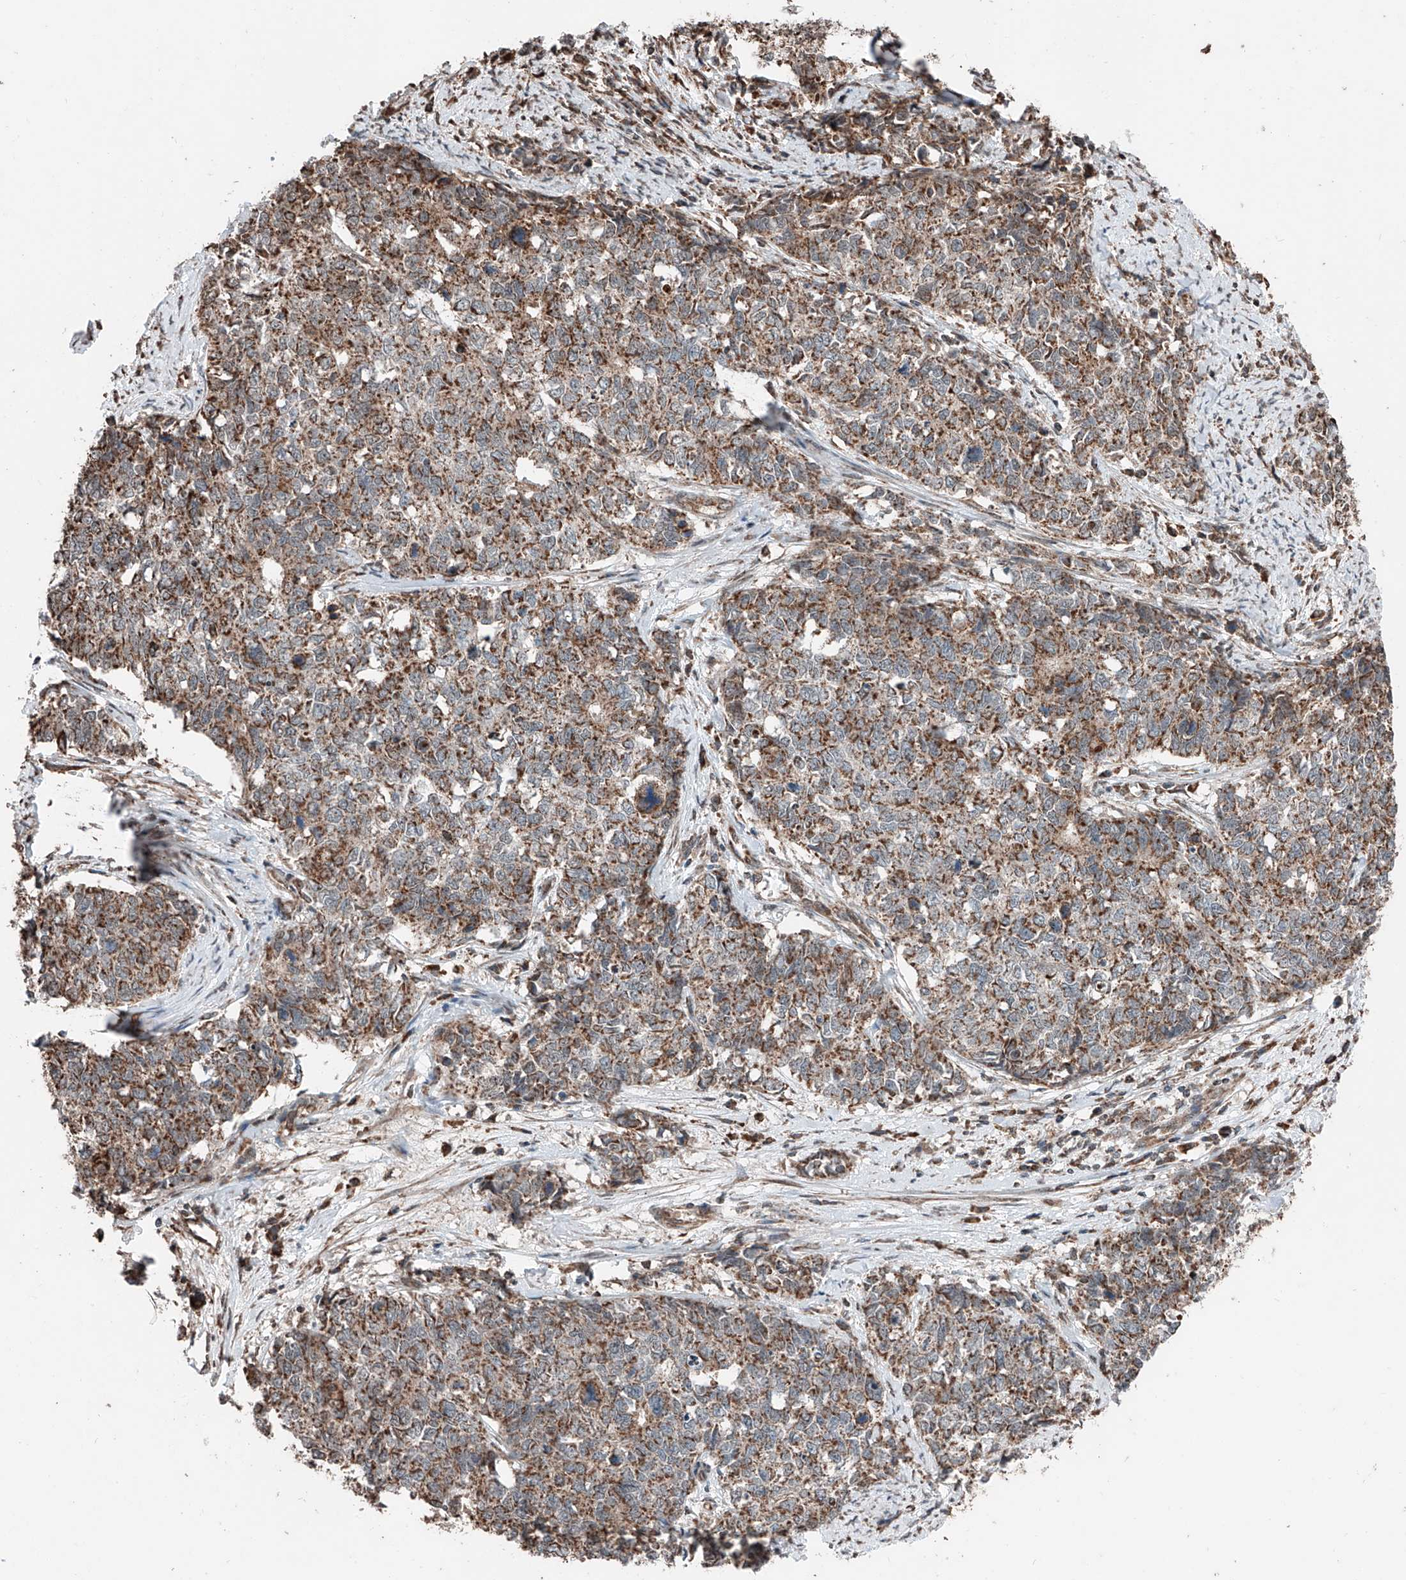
{"staining": {"intensity": "moderate", "quantity": ">75%", "location": "cytoplasmic/membranous"}, "tissue": "cervical cancer", "cell_type": "Tumor cells", "image_type": "cancer", "snomed": [{"axis": "morphology", "description": "Squamous cell carcinoma, NOS"}, {"axis": "topography", "description": "Cervix"}], "caption": "Cervical cancer was stained to show a protein in brown. There is medium levels of moderate cytoplasmic/membranous staining in about >75% of tumor cells.", "gene": "ZNF445", "patient": {"sex": "female", "age": 63}}